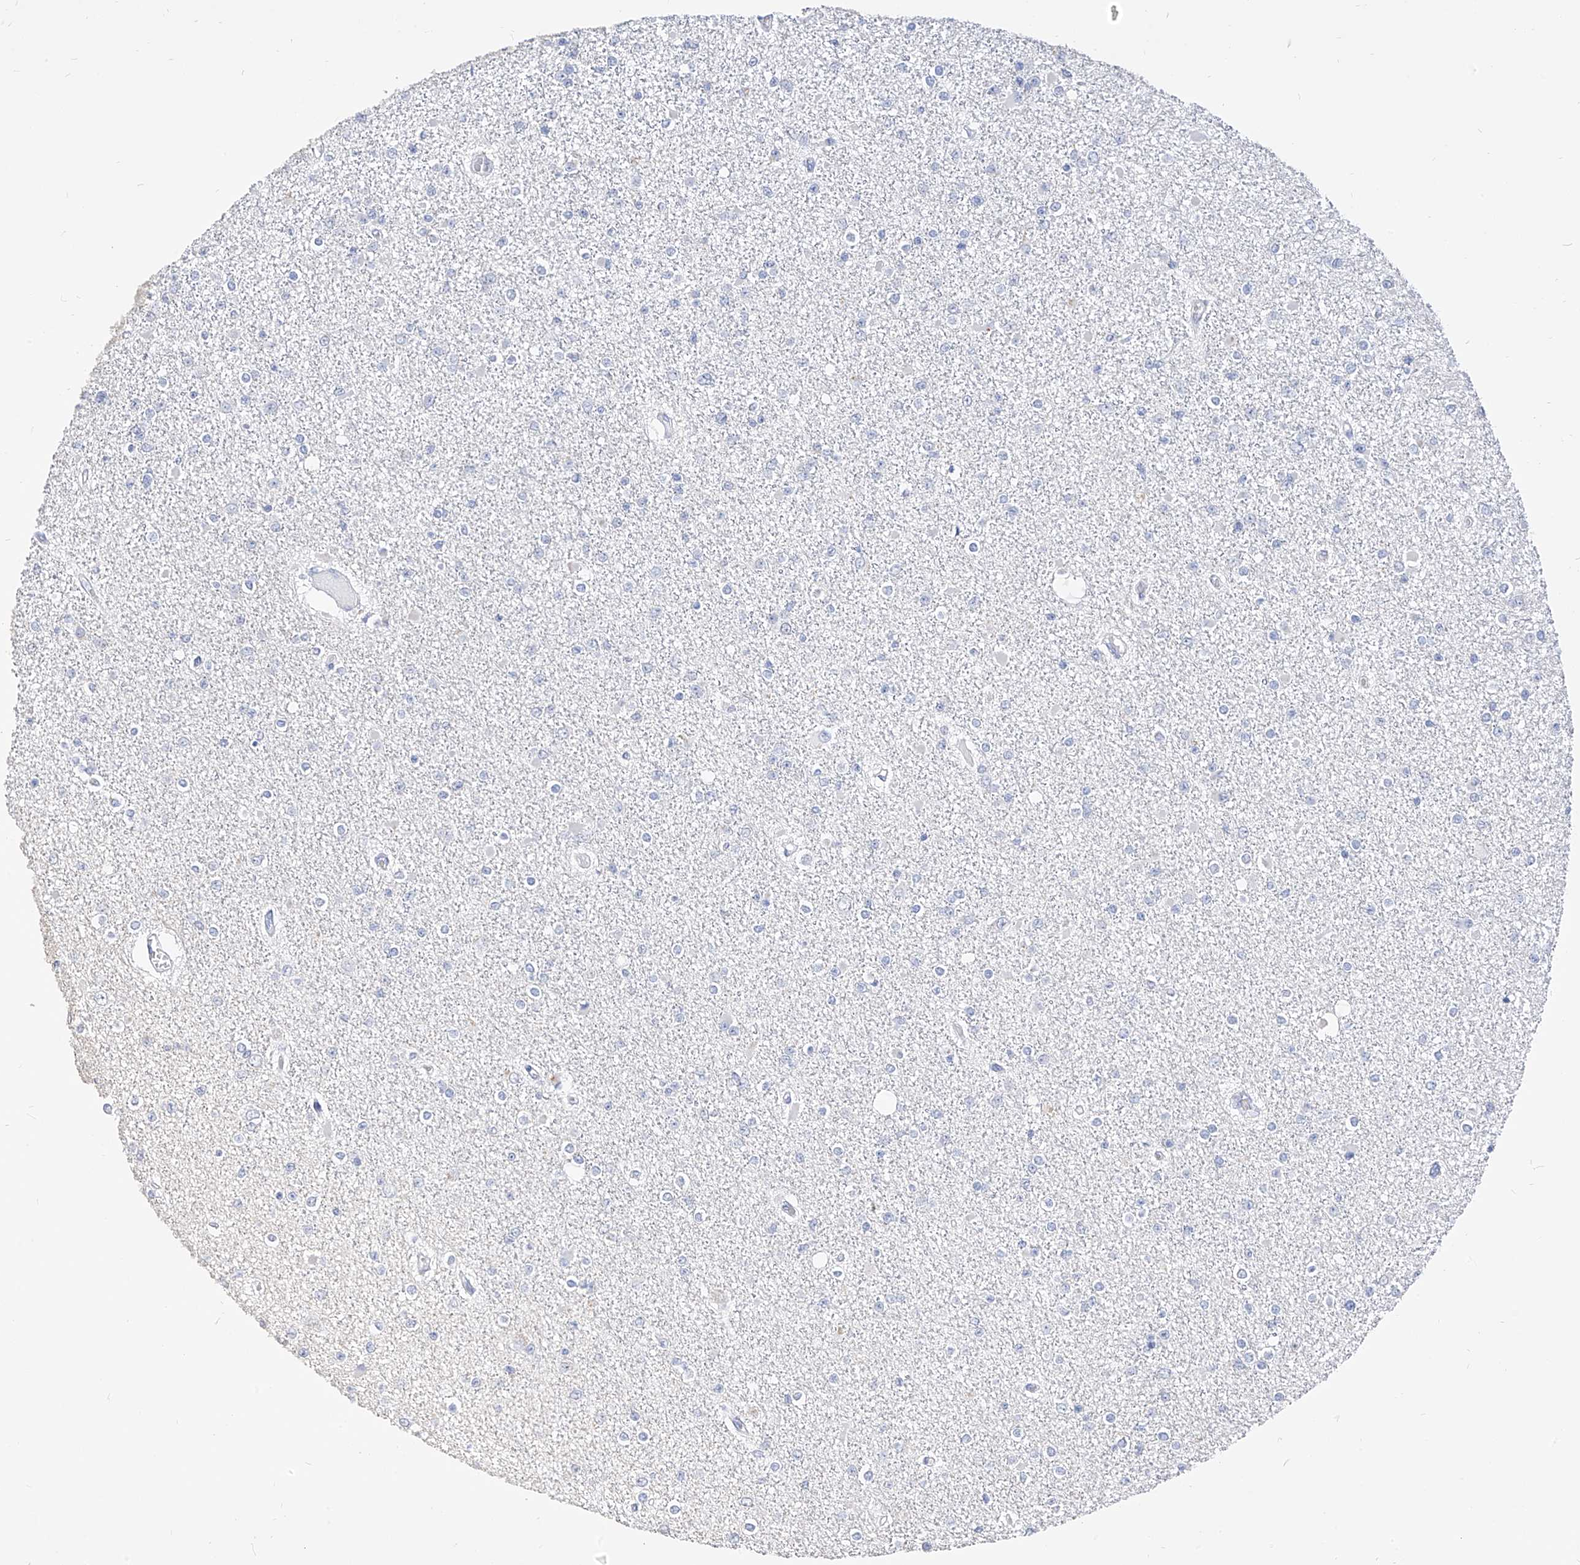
{"staining": {"intensity": "negative", "quantity": "none", "location": "none"}, "tissue": "glioma", "cell_type": "Tumor cells", "image_type": "cancer", "snomed": [{"axis": "morphology", "description": "Glioma, malignant, Low grade"}, {"axis": "topography", "description": "Brain"}], "caption": "Tumor cells are negative for brown protein staining in malignant glioma (low-grade).", "gene": "ZZEF1", "patient": {"sex": "female", "age": 22}}